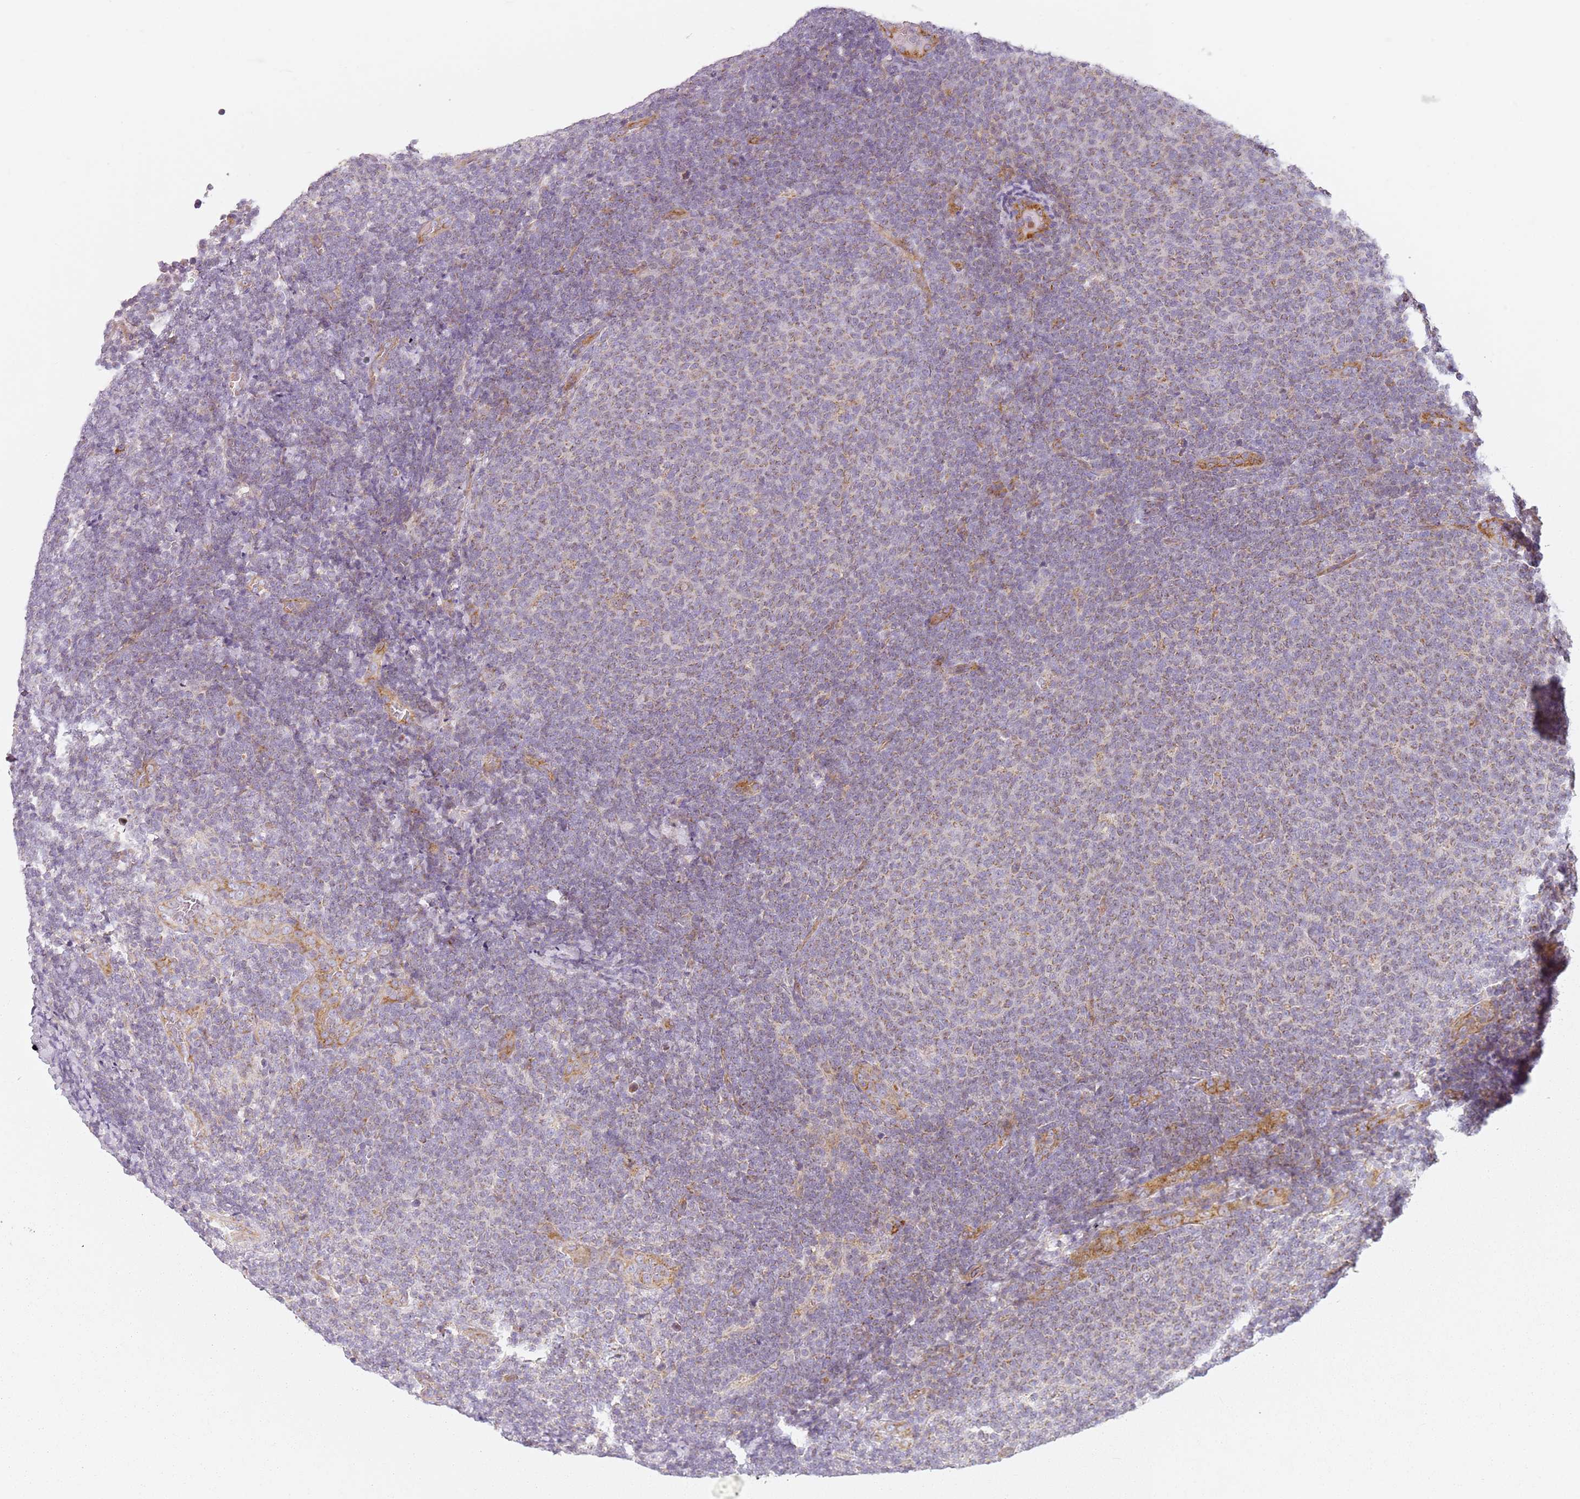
{"staining": {"intensity": "negative", "quantity": "none", "location": "none"}, "tissue": "lymphoma", "cell_type": "Tumor cells", "image_type": "cancer", "snomed": [{"axis": "morphology", "description": "Malignant lymphoma, non-Hodgkin's type, Low grade"}, {"axis": "topography", "description": "Lymph node"}], "caption": "Histopathology image shows no protein staining in tumor cells of lymphoma tissue.", "gene": "TMEM200C", "patient": {"sex": "male", "age": 66}}